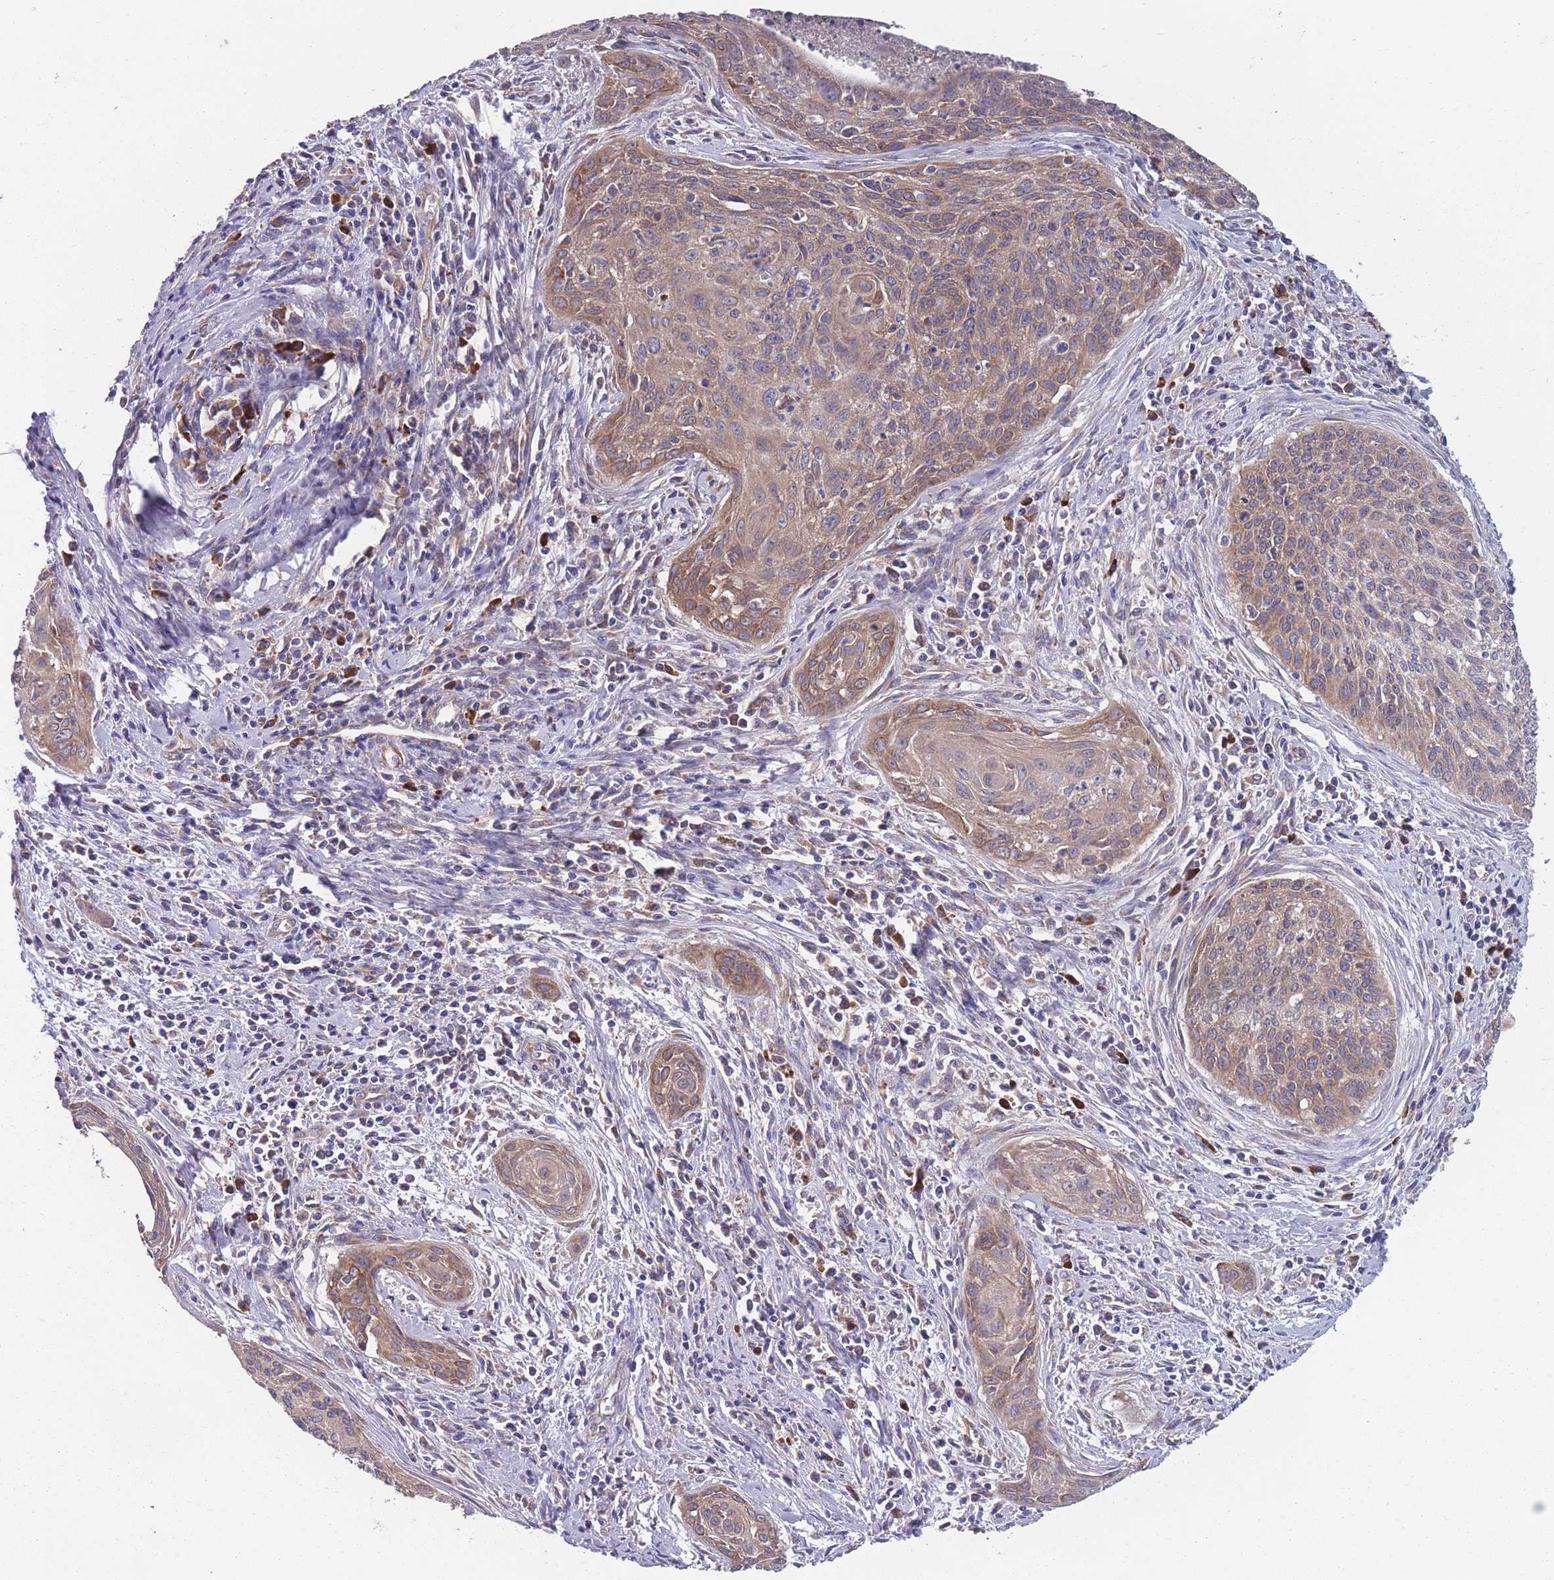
{"staining": {"intensity": "moderate", "quantity": ">75%", "location": "cytoplasmic/membranous"}, "tissue": "cervical cancer", "cell_type": "Tumor cells", "image_type": "cancer", "snomed": [{"axis": "morphology", "description": "Squamous cell carcinoma, NOS"}, {"axis": "topography", "description": "Cervix"}], "caption": "There is medium levels of moderate cytoplasmic/membranous positivity in tumor cells of cervical cancer (squamous cell carcinoma), as demonstrated by immunohistochemical staining (brown color).", "gene": "STIM2", "patient": {"sex": "female", "age": 55}}